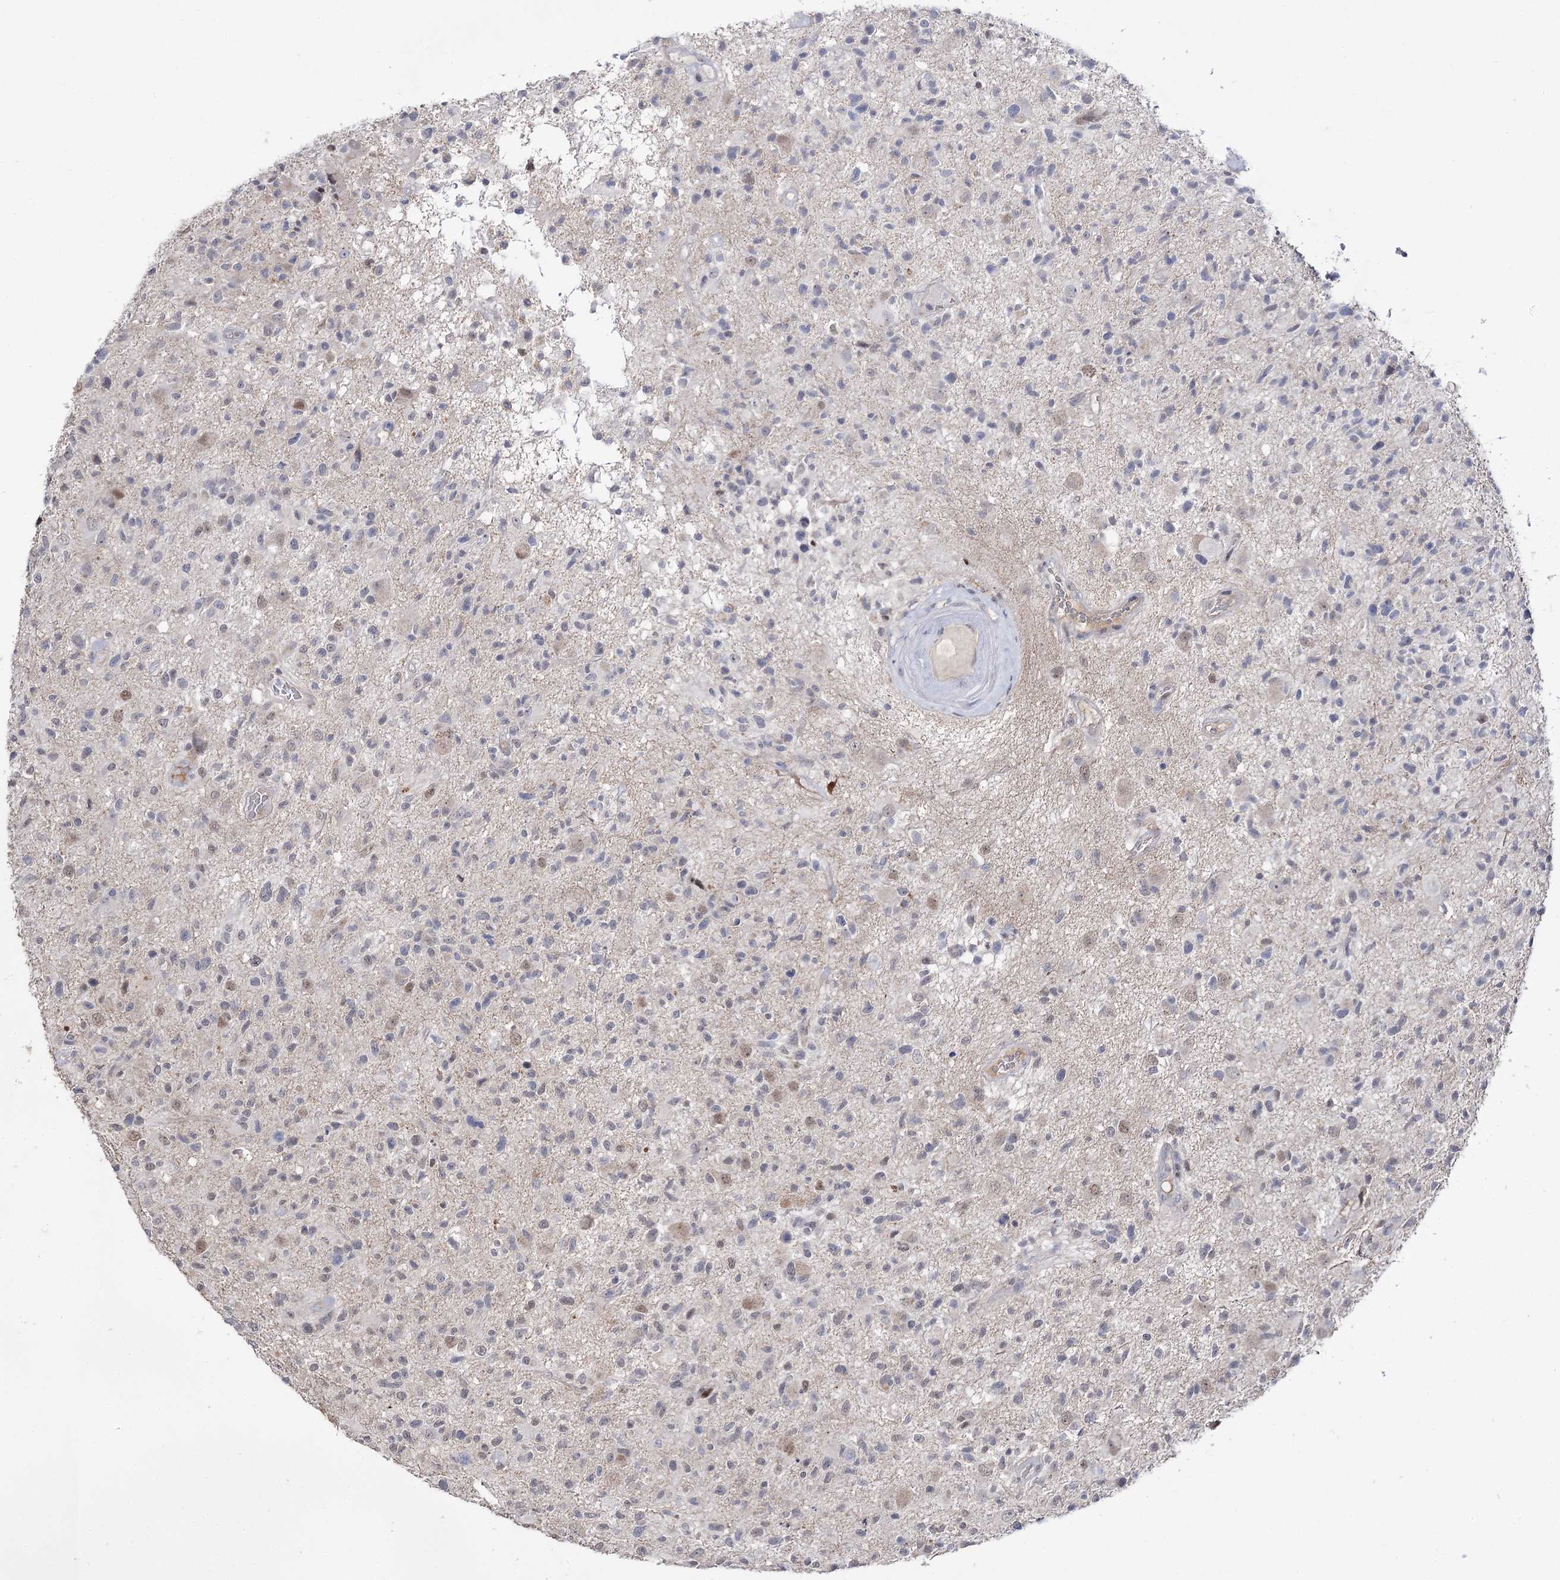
{"staining": {"intensity": "weak", "quantity": "25%-75%", "location": "nuclear"}, "tissue": "glioma", "cell_type": "Tumor cells", "image_type": "cancer", "snomed": [{"axis": "morphology", "description": "Glioma, malignant, High grade"}, {"axis": "morphology", "description": "Glioblastoma, NOS"}, {"axis": "topography", "description": "Brain"}], "caption": "DAB immunohistochemical staining of human malignant glioma (high-grade) reveals weak nuclear protein positivity in approximately 25%-75% of tumor cells.", "gene": "VGLL4", "patient": {"sex": "male", "age": 60}}